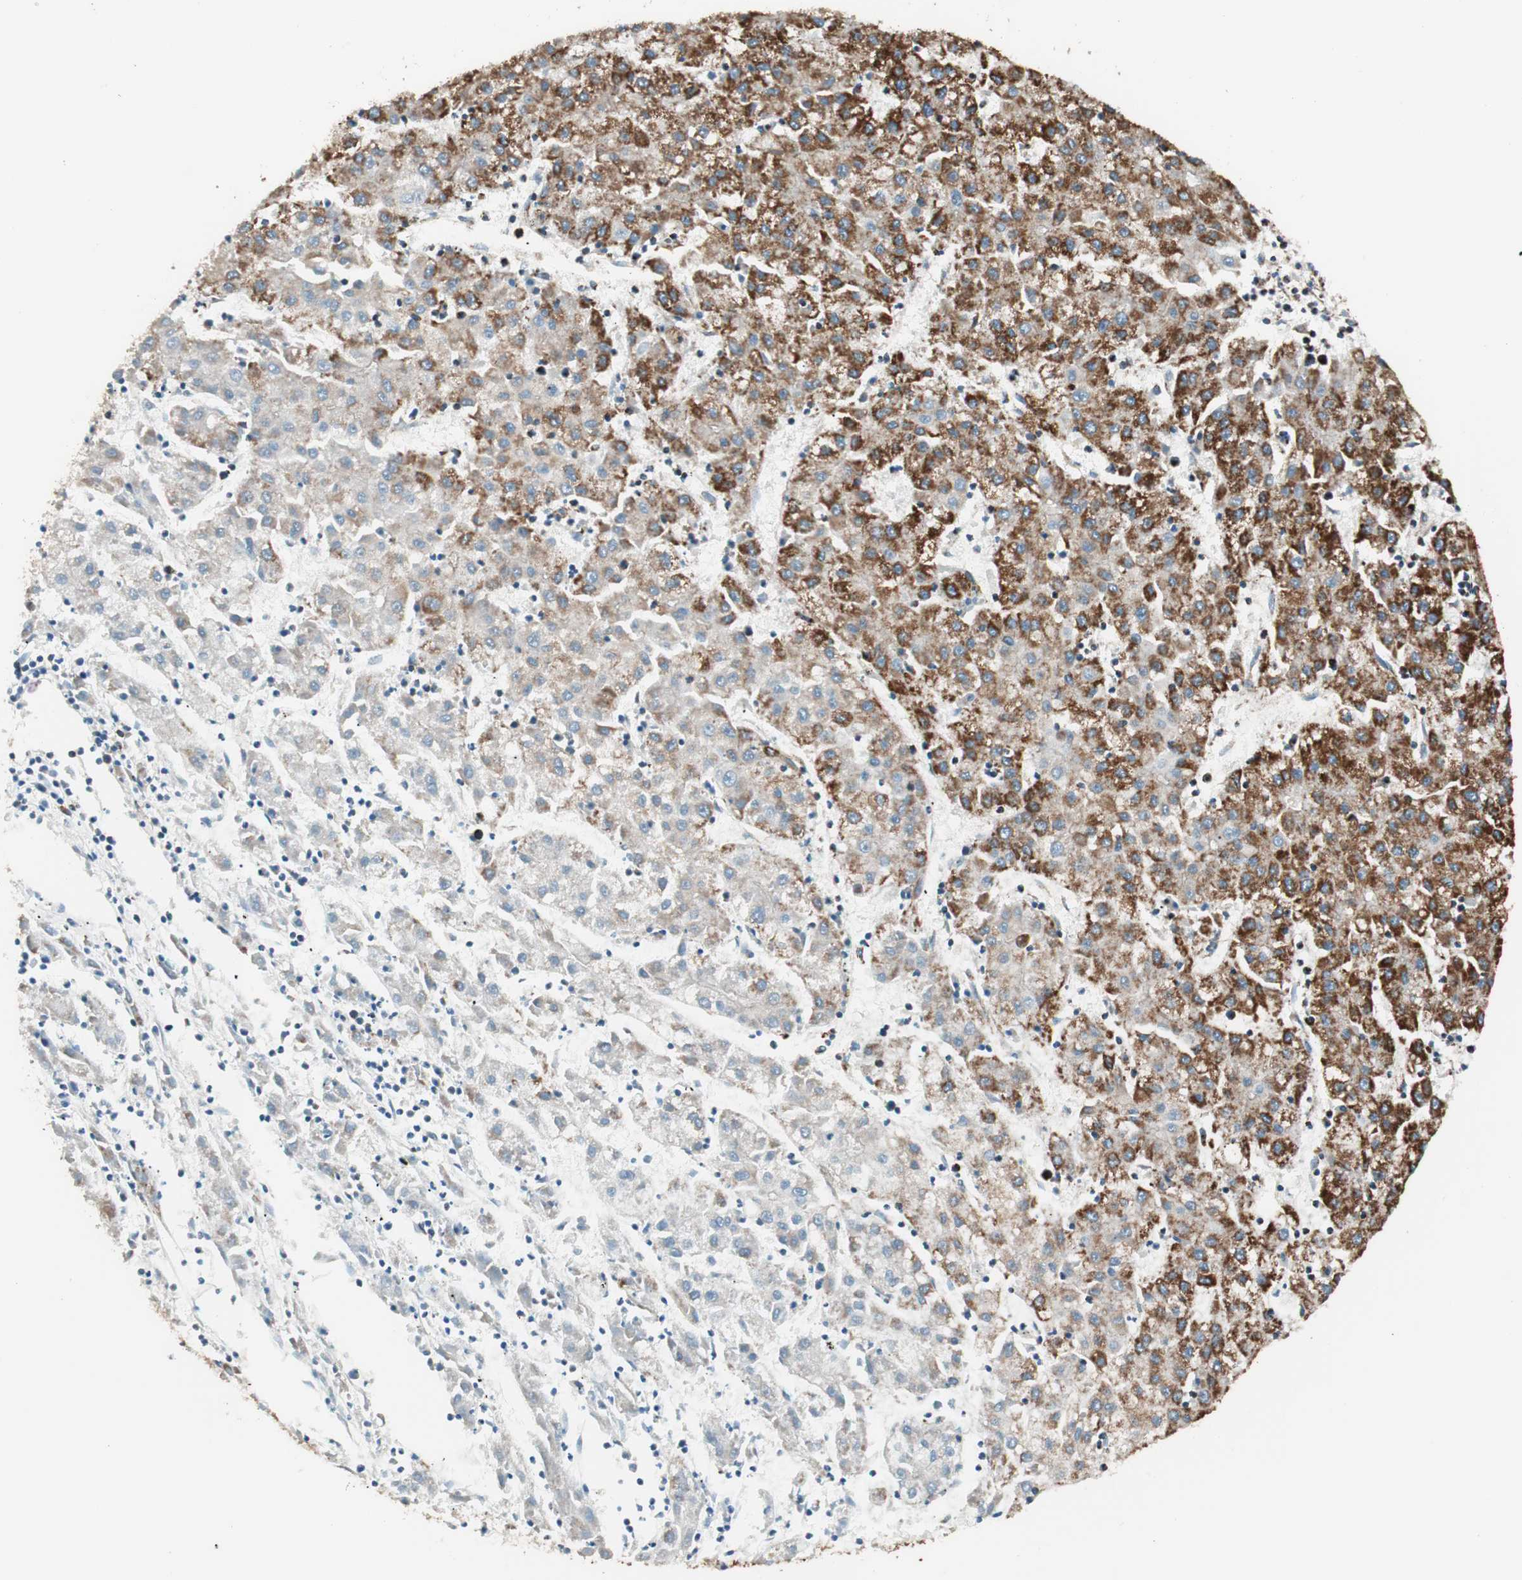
{"staining": {"intensity": "strong", "quantity": "25%-75%", "location": "cytoplasmic/membranous"}, "tissue": "liver cancer", "cell_type": "Tumor cells", "image_type": "cancer", "snomed": [{"axis": "morphology", "description": "Carcinoma, Hepatocellular, NOS"}, {"axis": "topography", "description": "Liver"}], "caption": "IHC staining of liver cancer (hepatocellular carcinoma), which exhibits high levels of strong cytoplasmic/membranous expression in approximately 25%-75% of tumor cells indicating strong cytoplasmic/membranous protein expression. The staining was performed using DAB (3,3'-diaminobenzidine) (brown) for protein detection and nuclei were counterstained in hematoxylin (blue).", "gene": "TOMM22", "patient": {"sex": "male", "age": 72}}